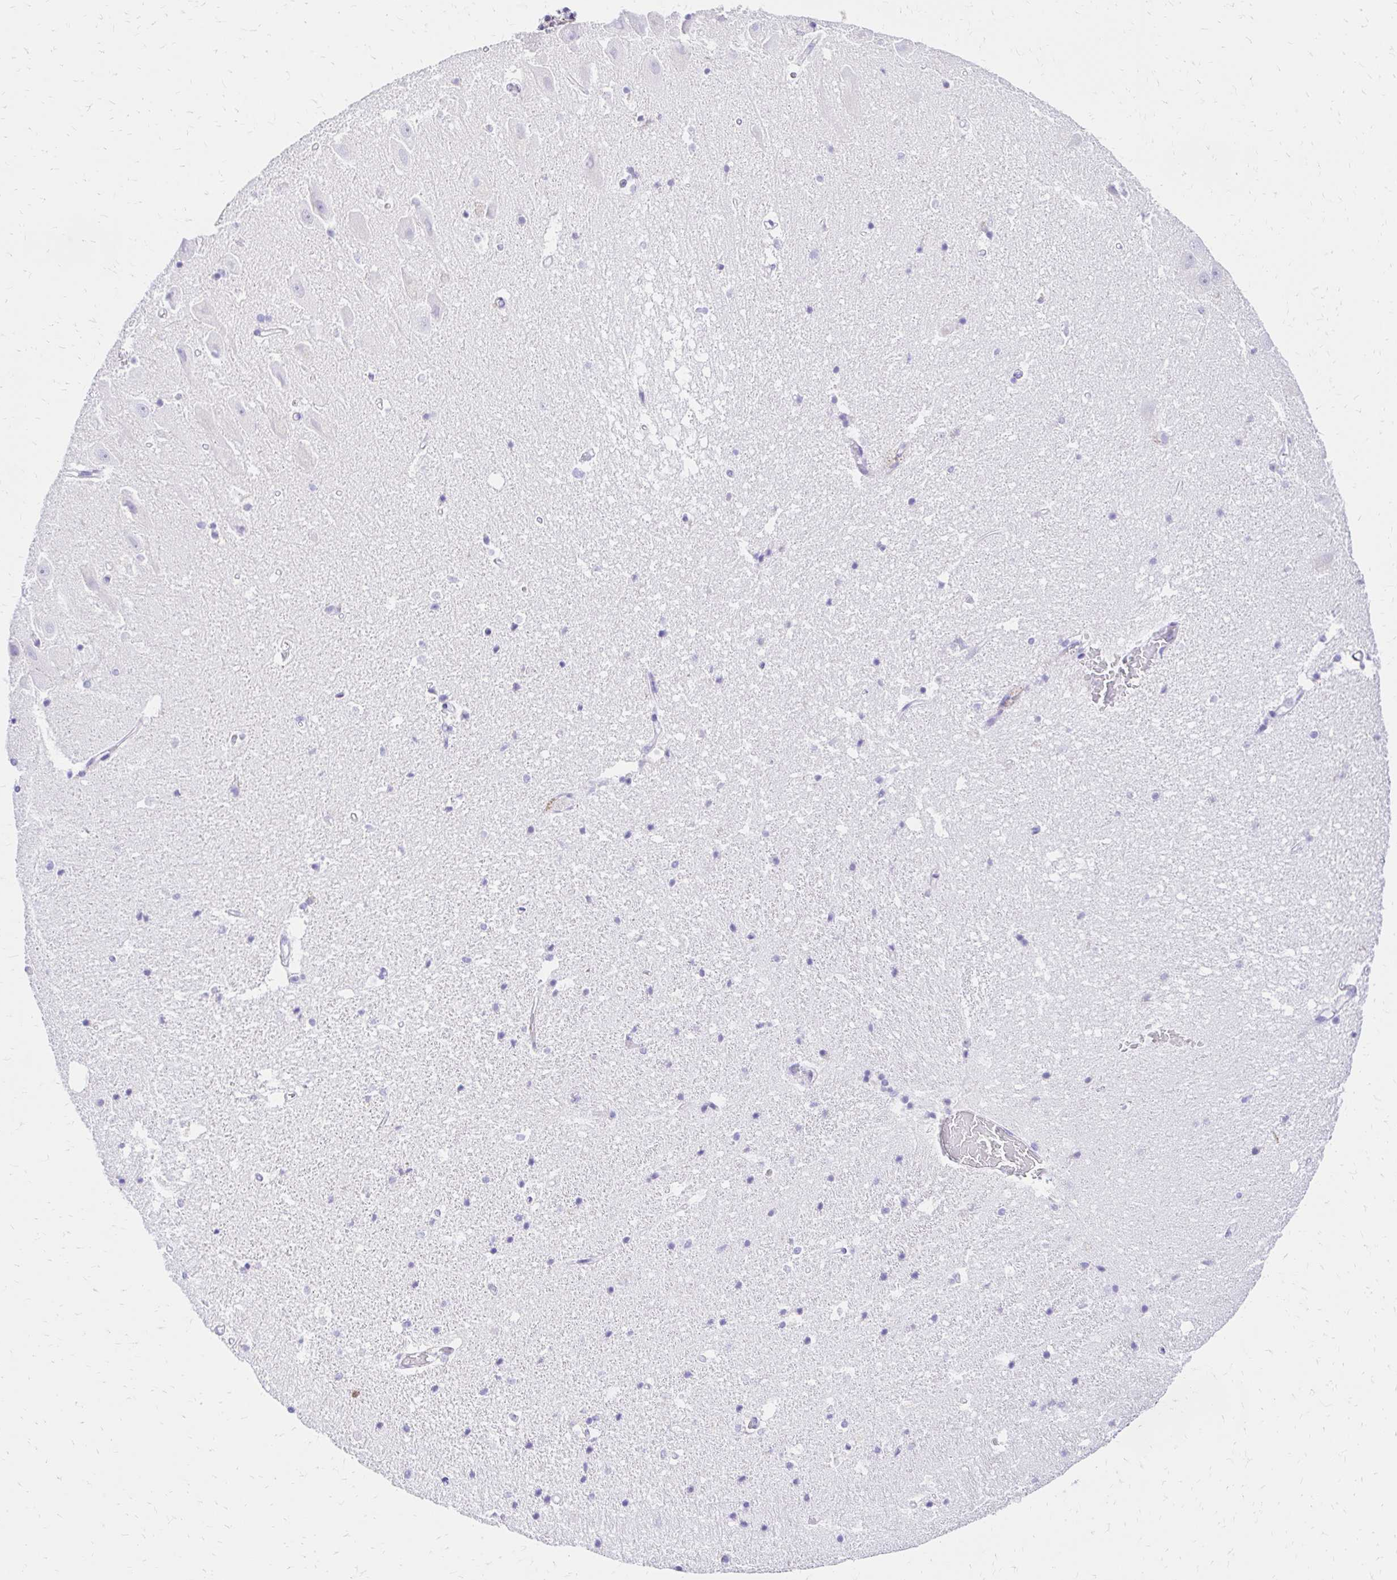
{"staining": {"intensity": "negative", "quantity": "none", "location": "none"}, "tissue": "hippocampus", "cell_type": "Glial cells", "image_type": "normal", "snomed": [{"axis": "morphology", "description": "Normal tissue, NOS"}, {"axis": "topography", "description": "Hippocampus"}], "caption": "Immunohistochemistry image of normal hippocampus: human hippocampus stained with DAB exhibits no significant protein staining in glial cells.", "gene": "S100G", "patient": {"sex": "male", "age": 63}}